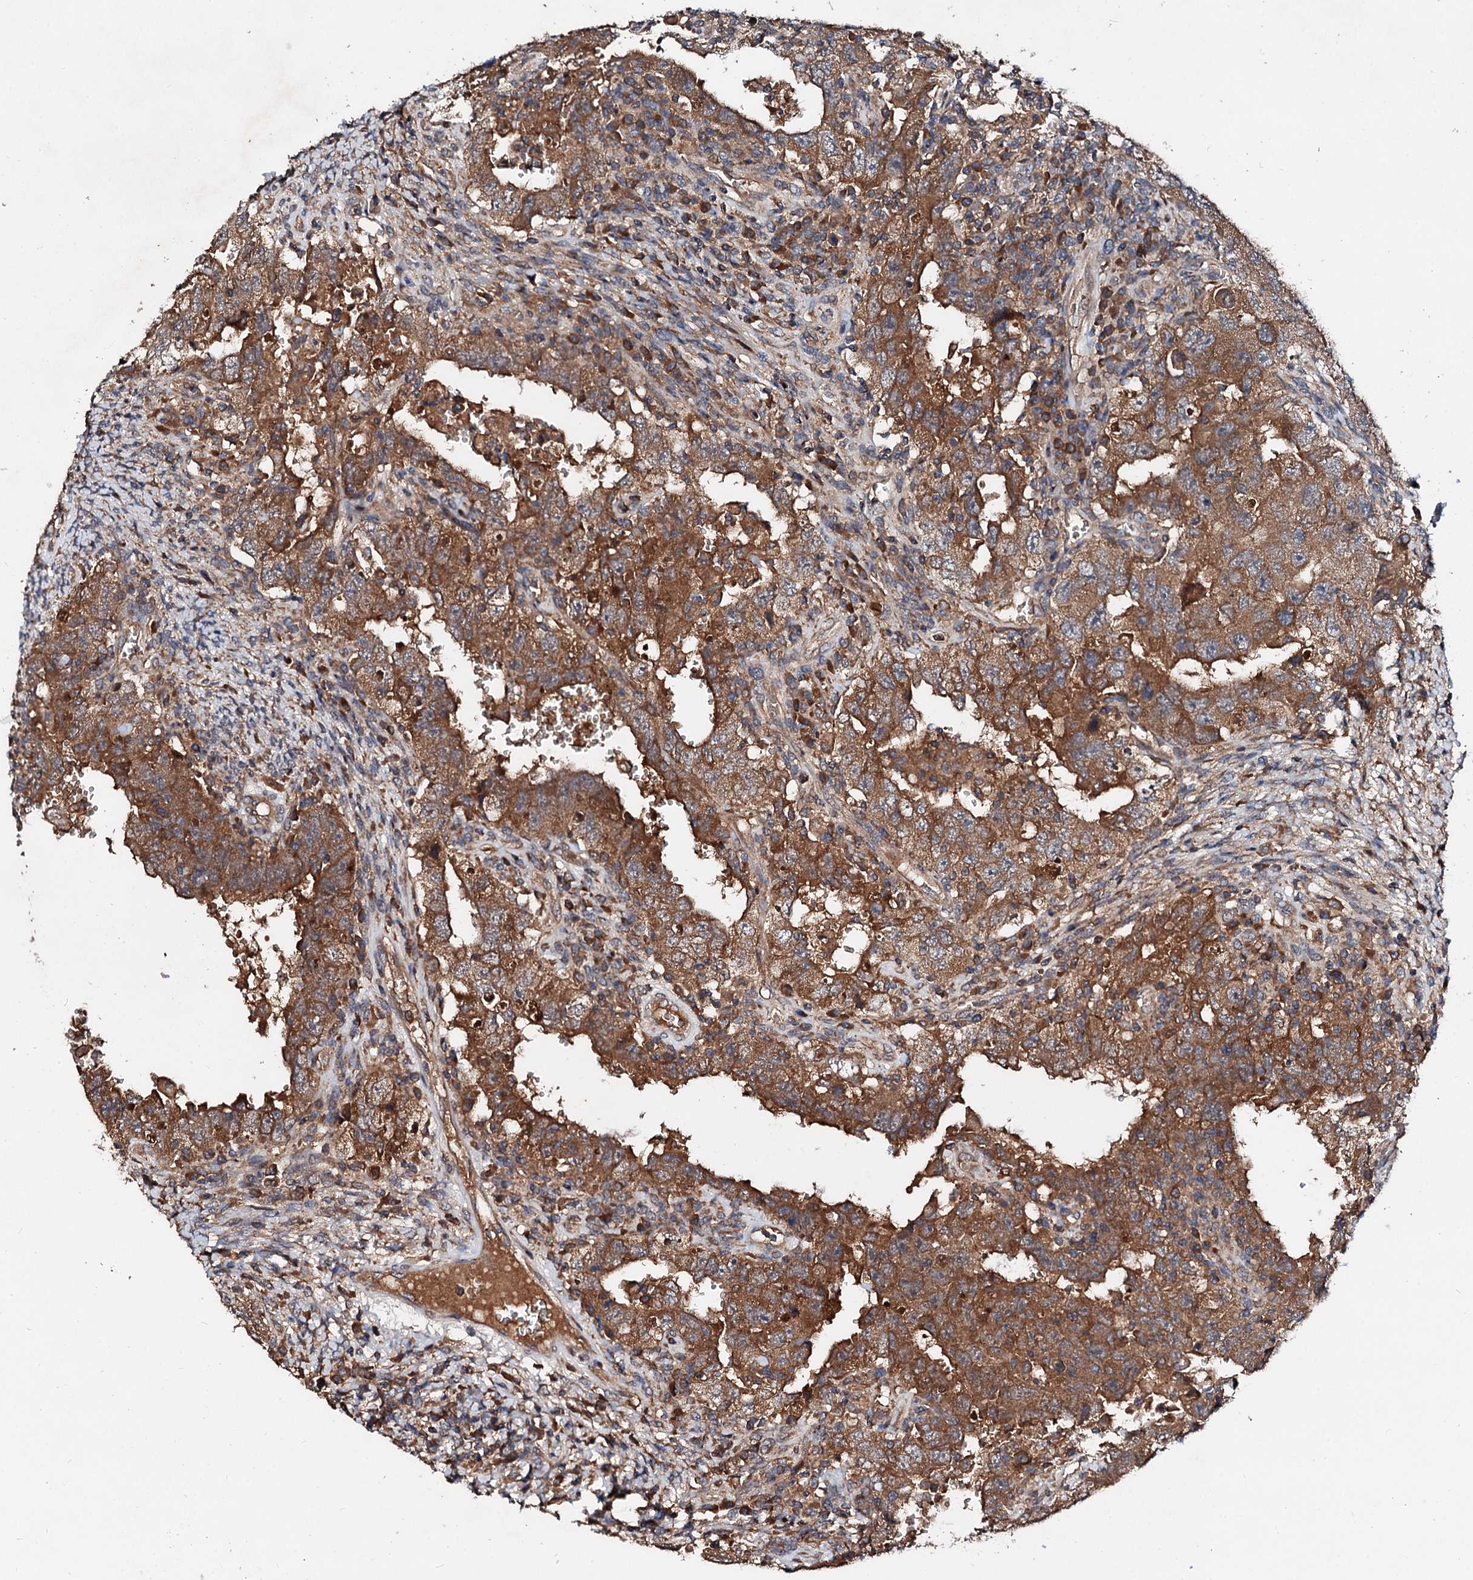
{"staining": {"intensity": "strong", "quantity": ">75%", "location": "cytoplasmic/membranous"}, "tissue": "testis cancer", "cell_type": "Tumor cells", "image_type": "cancer", "snomed": [{"axis": "morphology", "description": "Carcinoma, Embryonal, NOS"}, {"axis": "topography", "description": "Testis"}], "caption": "Tumor cells reveal strong cytoplasmic/membranous positivity in about >75% of cells in testis cancer. Immunohistochemistry (ihc) stains the protein in brown and the nuclei are stained blue.", "gene": "EXTL1", "patient": {"sex": "male", "age": 26}}